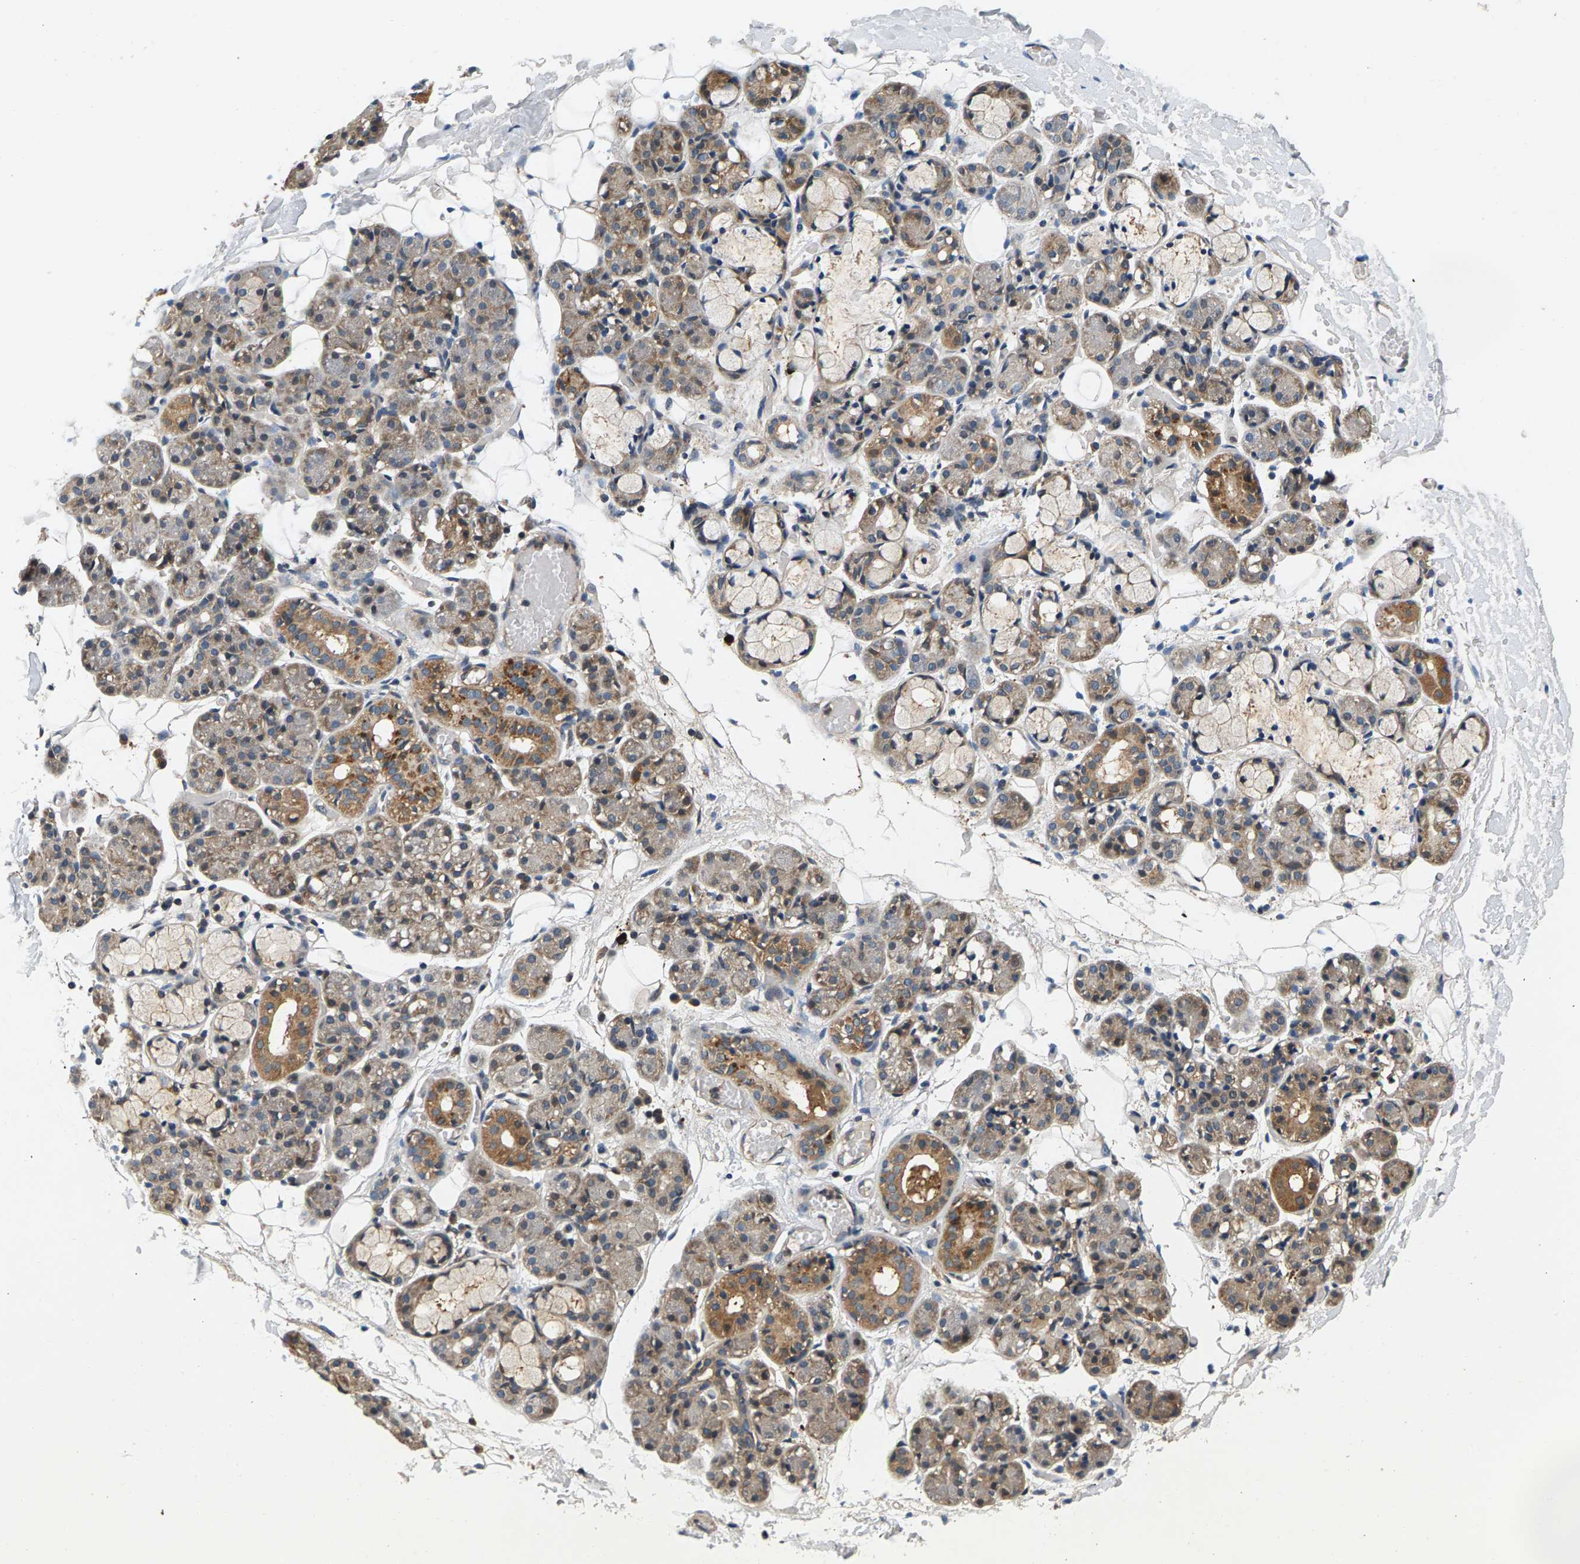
{"staining": {"intensity": "moderate", "quantity": "25%-75%", "location": "cytoplasmic/membranous"}, "tissue": "salivary gland", "cell_type": "Glandular cells", "image_type": "normal", "snomed": [{"axis": "morphology", "description": "Normal tissue, NOS"}, {"axis": "topography", "description": "Salivary gland"}], "caption": "The immunohistochemical stain highlights moderate cytoplasmic/membranous staining in glandular cells of normal salivary gland. Nuclei are stained in blue.", "gene": "FAM78A", "patient": {"sex": "male", "age": 63}}